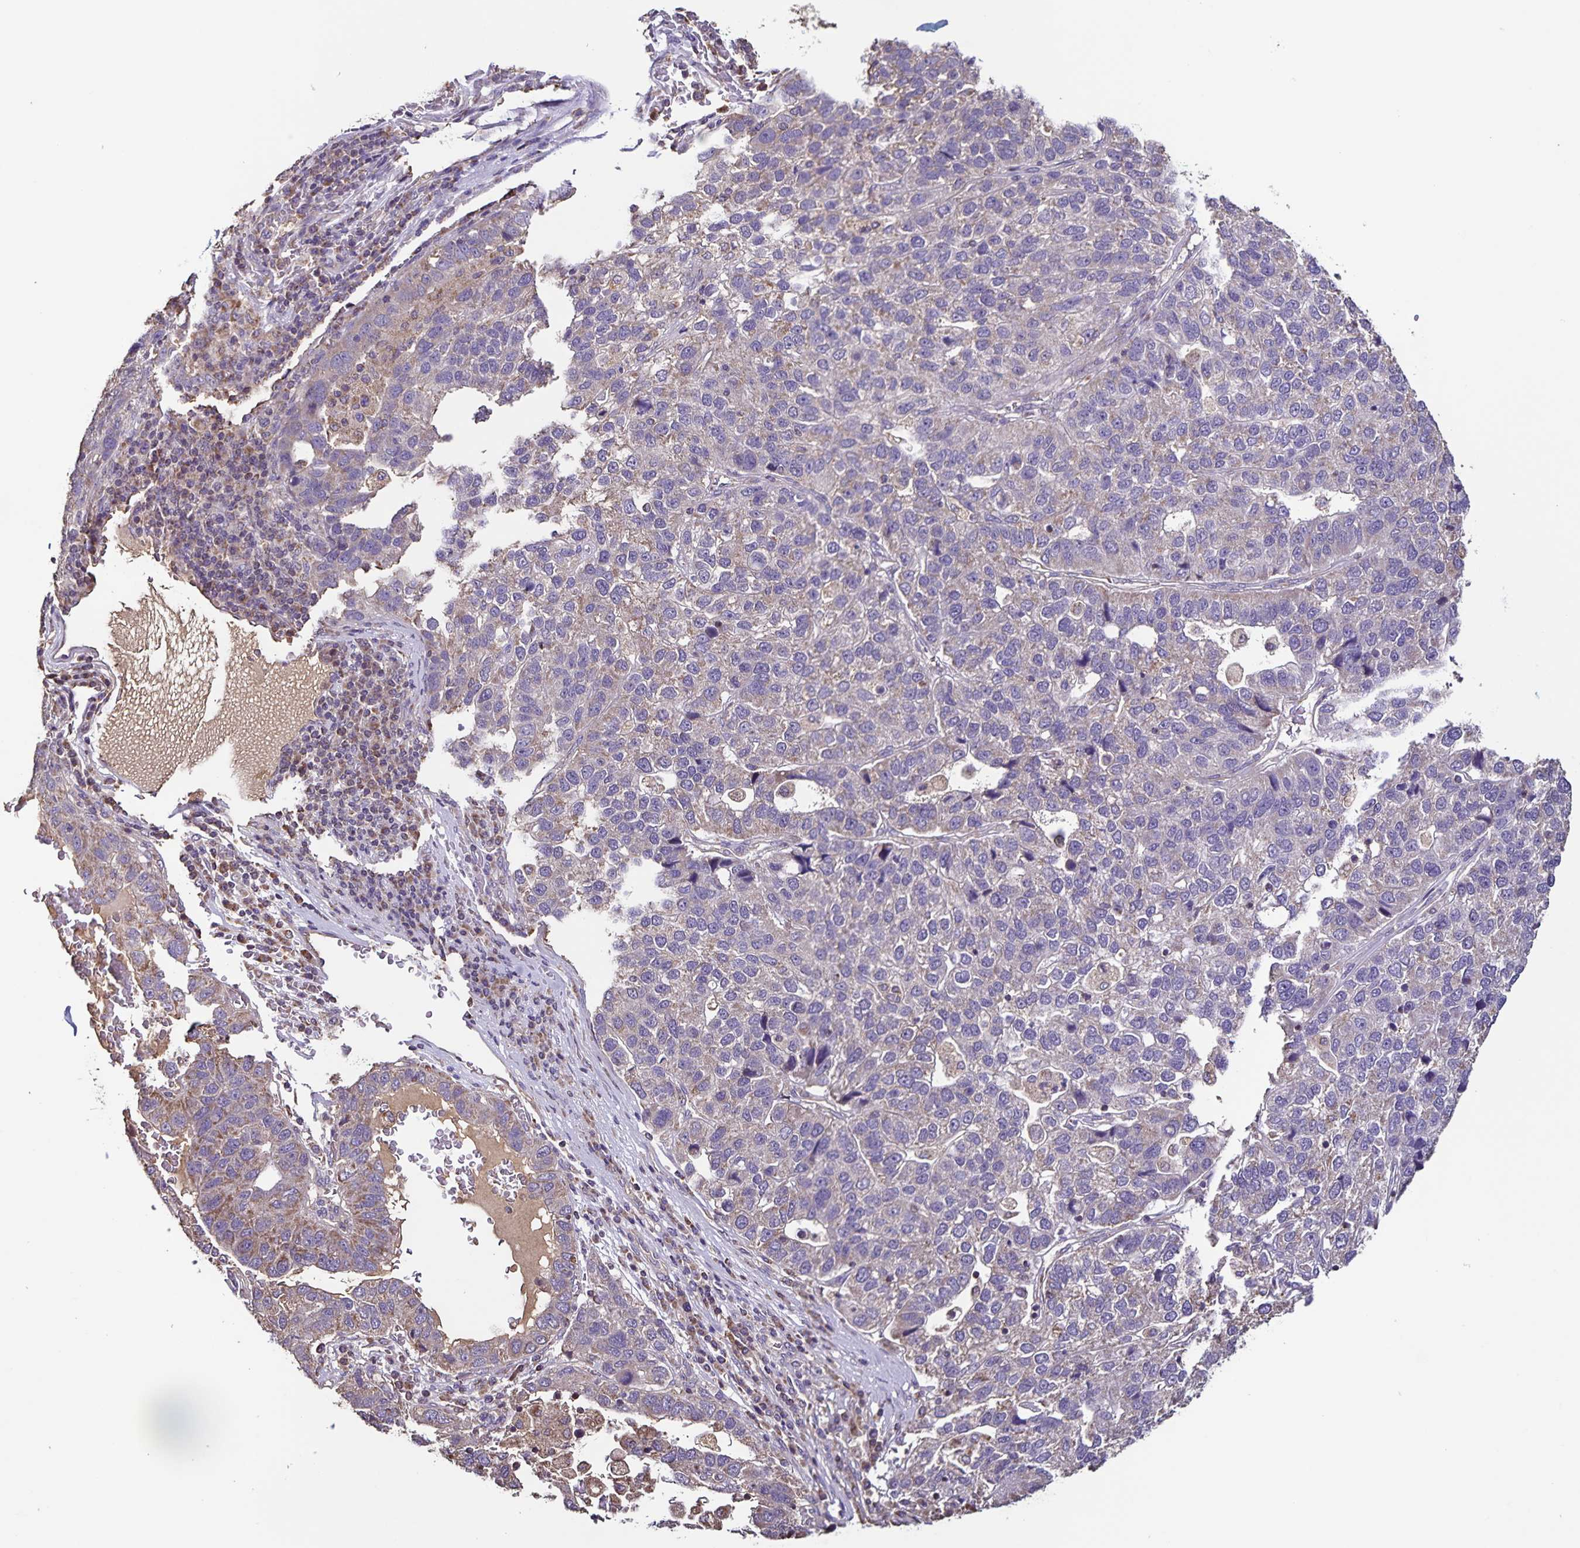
{"staining": {"intensity": "weak", "quantity": "<25%", "location": "cytoplasmic/membranous"}, "tissue": "pancreatic cancer", "cell_type": "Tumor cells", "image_type": "cancer", "snomed": [{"axis": "morphology", "description": "Adenocarcinoma, NOS"}, {"axis": "topography", "description": "Pancreas"}], "caption": "Image shows no significant protein positivity in tumor cells of pancreatic cancer.", "gene": "MAN1A1", "patient": {"sex": "female", "age": 61}}